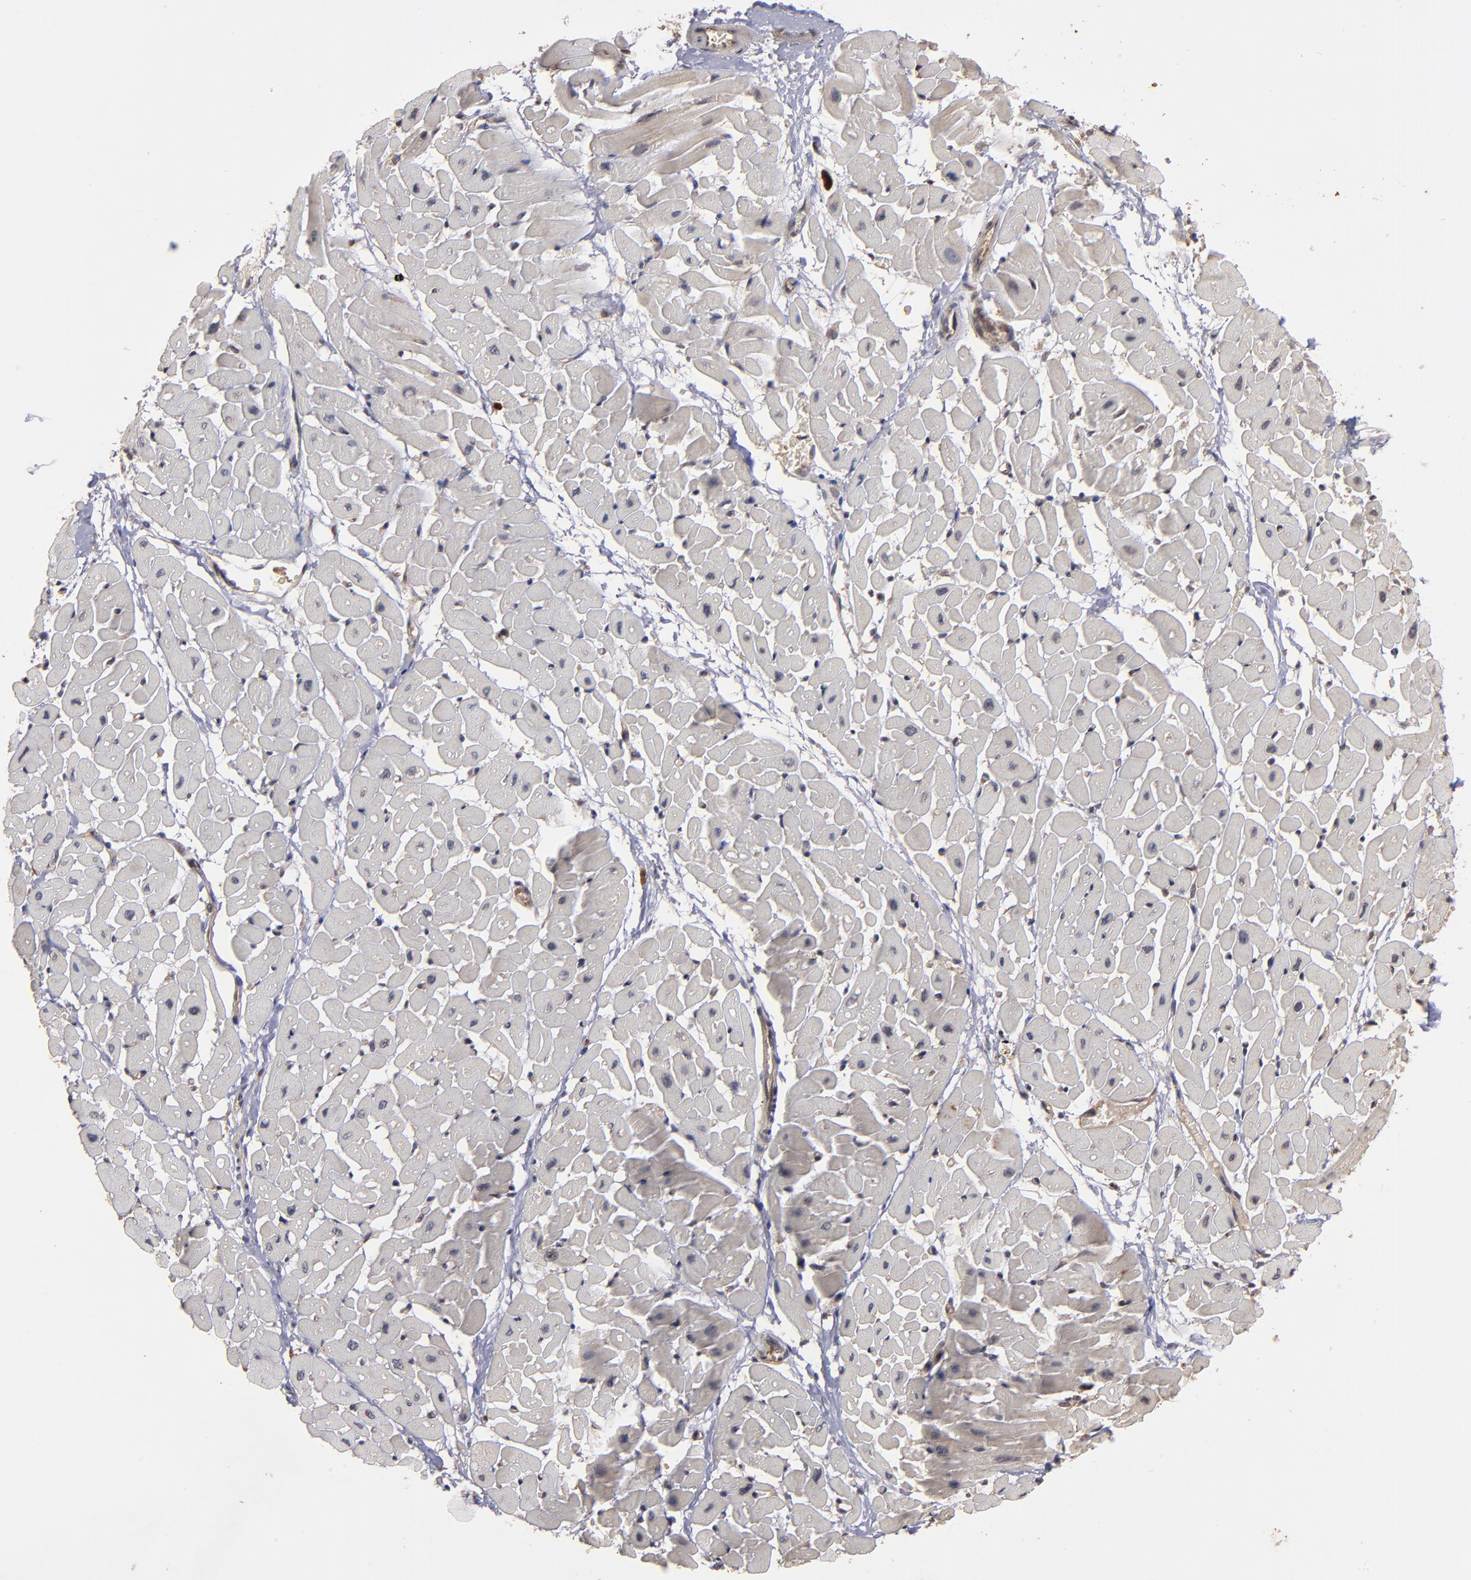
{"staining": {"intensity": "negative", "quantity": "none", "location": "none"}, "tissue": "heart muscle", "cell_type": "Cardiomyocytes", "image_type": "normal", "snomed": [{"axis": "morphology", "description": "Normal tissue, NOS"}, {"axis": "topography", "description": "Heart"}], "caption": "The immunohistochemistry (IHC) photomicrograph has no significant positivity in cardiomyocytes of heart muscle. (DAB immunohistochemistry visualized using brightfield microscopy, high magnification).", "gene": "BDKRB1", "patient": {"sex": "male", "age": 45}}